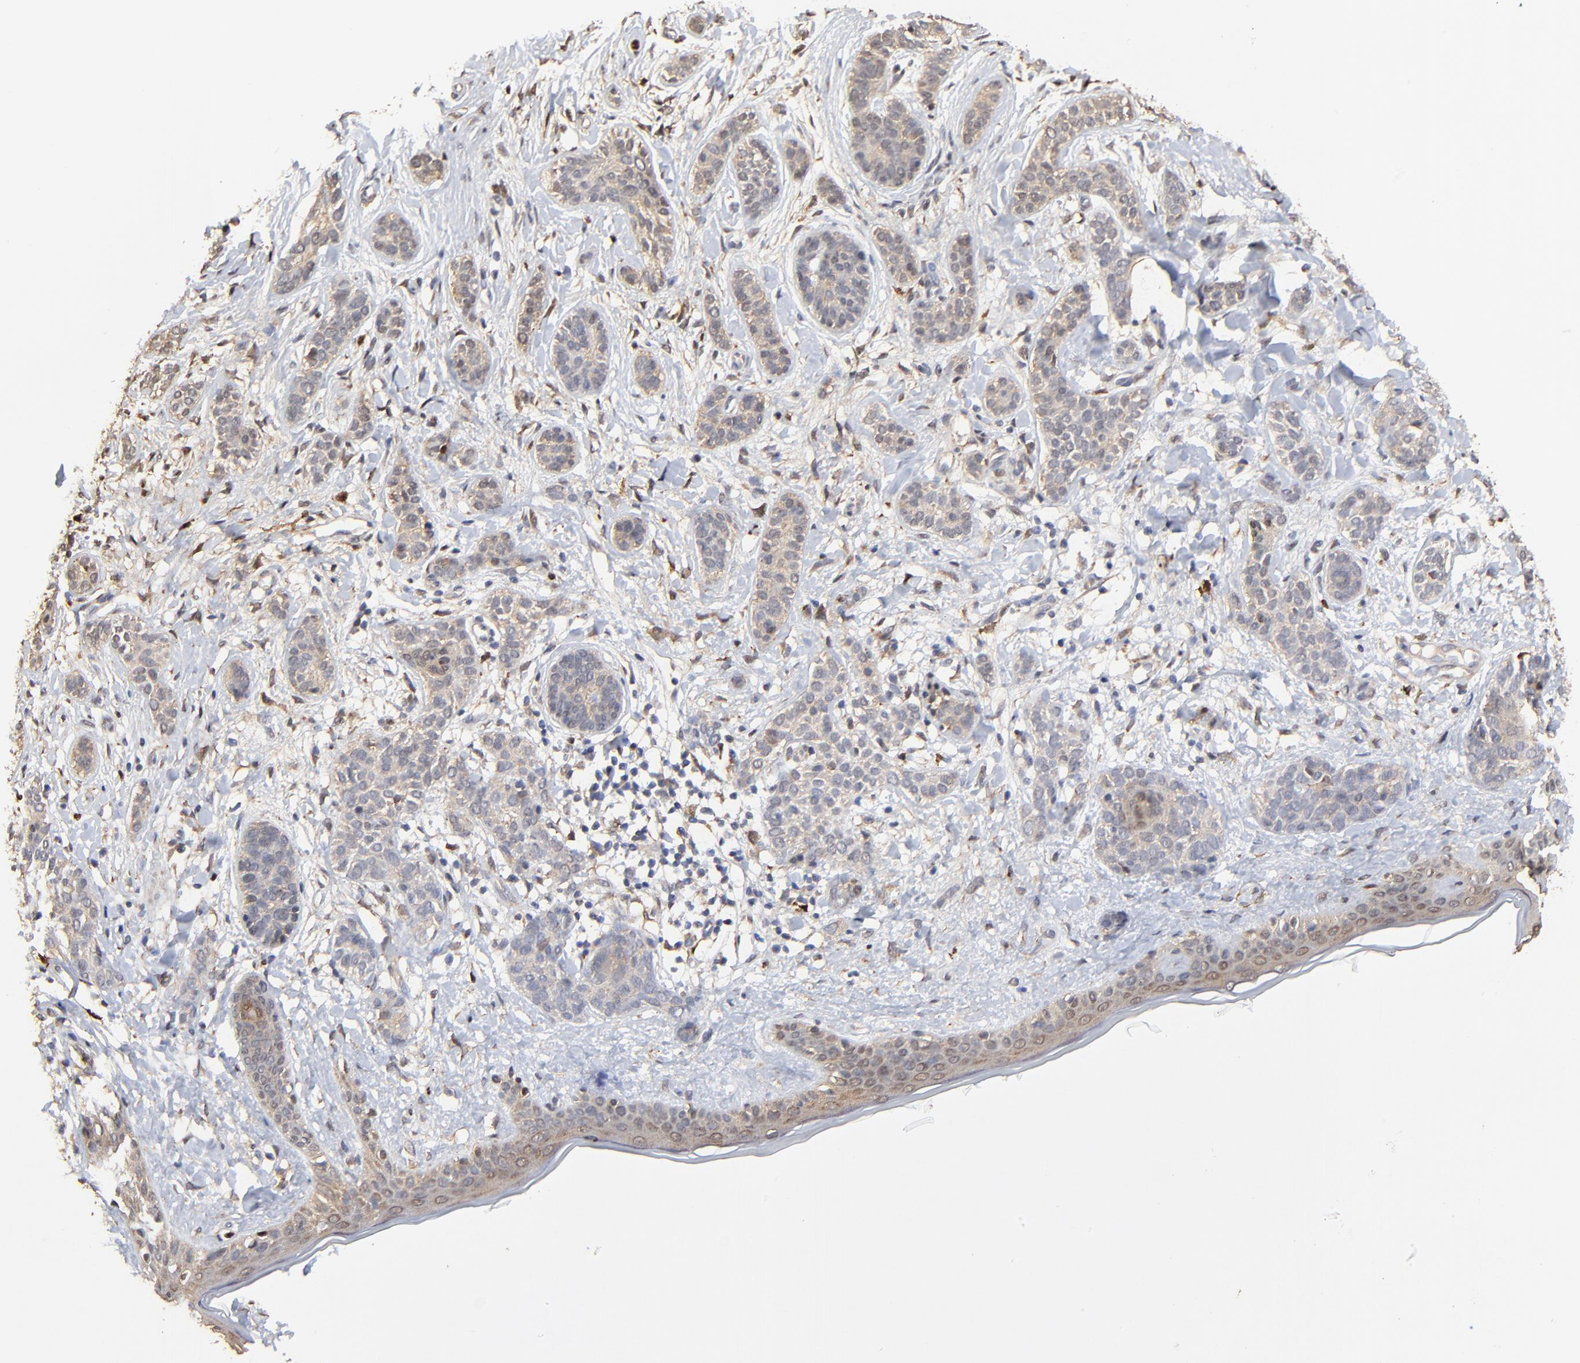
{"staining": {"intensity": "weak", "quantity": ">75%", "location": "cytoplasmic/membranous"}, "tissue": "skin cancer", "cell_type": "Tumor cells", "image_type": "cancer", "snomed": [{"axis": "morphology", "description": "Normal tissue, NOS"}, {"axis": "morphology", "description": "Basal cell carcinoma"}, {"axis": "topography", "description": "Skin"}], "caption": "Weak cytoplasmic/membranous staining is appreciated in about >75% of tumor cells in basal cell carcinoma (skin).", "gene": "LGALS3", "patient": {"sex": "male", "age": 63}}